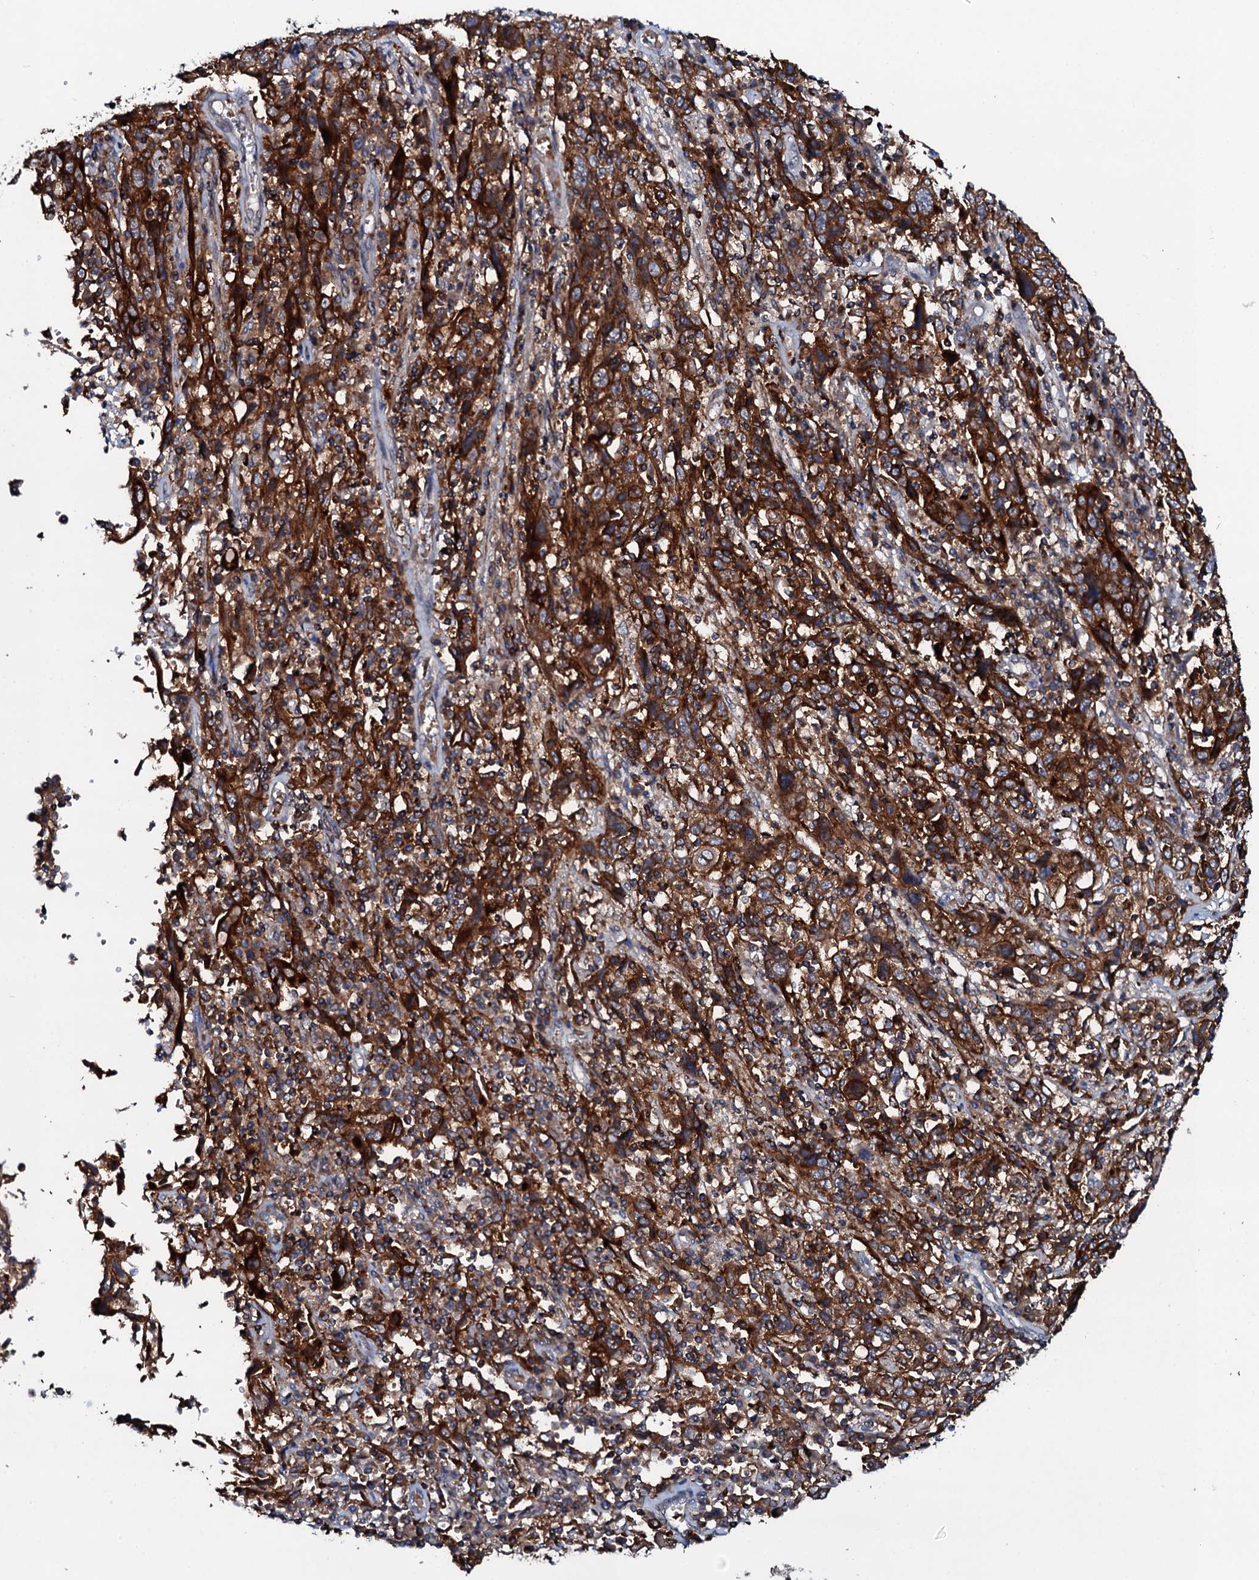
{"staining": {"intensity": "strong", "quantity": ">75%", "location": "cytoplasmic/membranous"}, "tissue": "cervical cancer", "cell_type": "Tumor cells", "image_type": "cancer", "snomed": [{"axis": "morphology", "description": "Squamous cell carcinoma, NOS"}, {"axis": "topography", "description": "Cervix"}], "caption": "An immunohistochemistry (IHC) histopathology image of neoplastic tissue is shown. Protein staining in brown shows strong cytoplasmic/membranous positivity in cervical cancer within tumor cells. The protein of interest is stained brown, and the nuclei are stained in blue (DAB (3,3'-diaminobenzidine) IHC with brightfield microscopy, high magnification).", "gene": "VAMP8", "patient": {"sex": "female", "age": 46}}